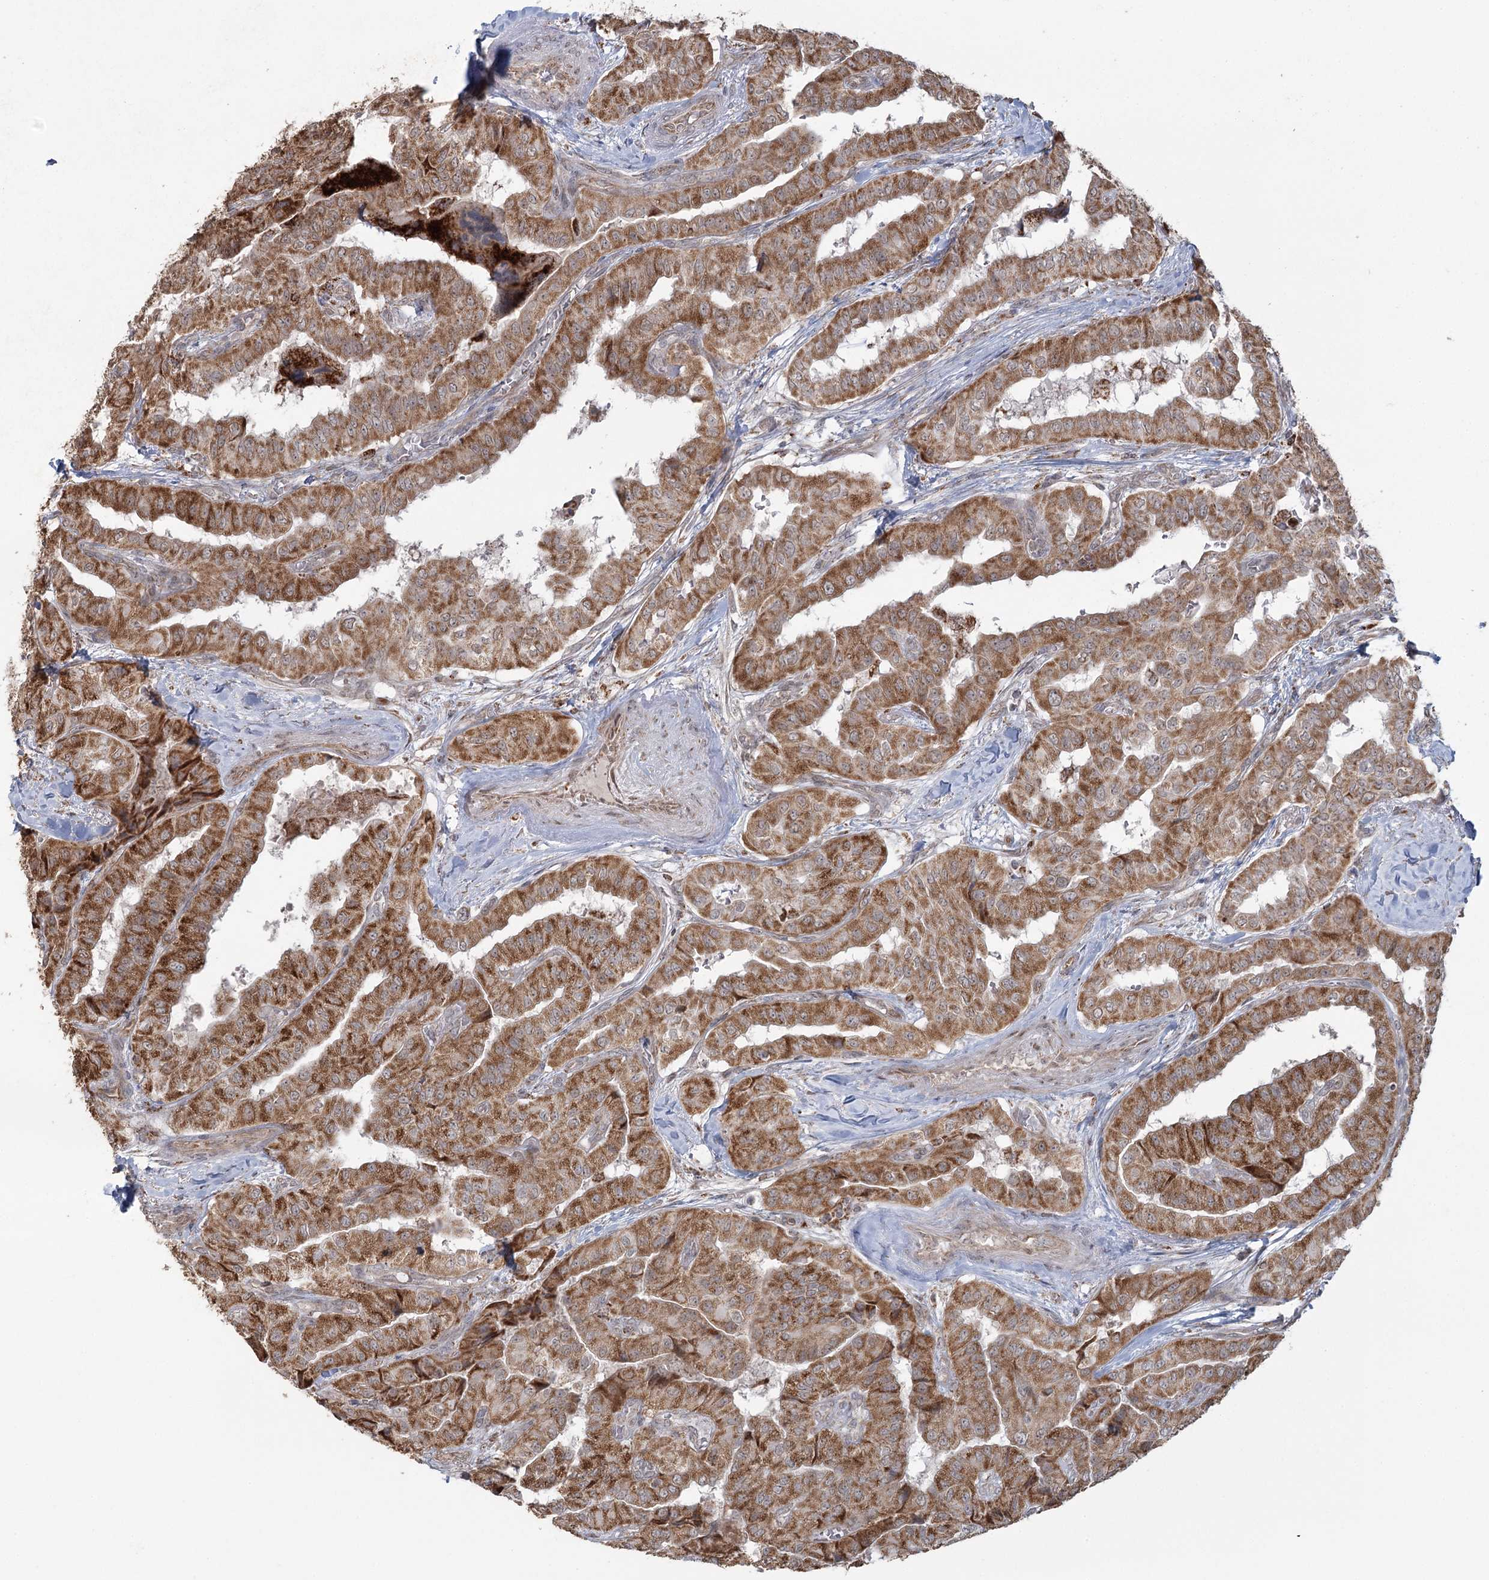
{"staining": {"intensity": "moderate", "quantity": ">75%", "location": "cytoplasmic/membranous"}, "tissue": "thyroid cancer", "cell_type": "Tumor cells", "image_type": "cancer", "snomed": [{"axis": "morphology", "description": "Papillary adenocarcinoma, NOS"}, {"axis": "topography", "description": "Thyroid gland"}], "caption": "Papillary adenocarcinoma (thyroid) tissue displays moderate cytoplasmic/membranous staining in about >75% of tumor cells (DAB (3,3'-diaminobenzidine) IHC with brightfield microscopy, high magnification).", "gene": "LACTB", "patient": {"sex": "female", "age": 59}}